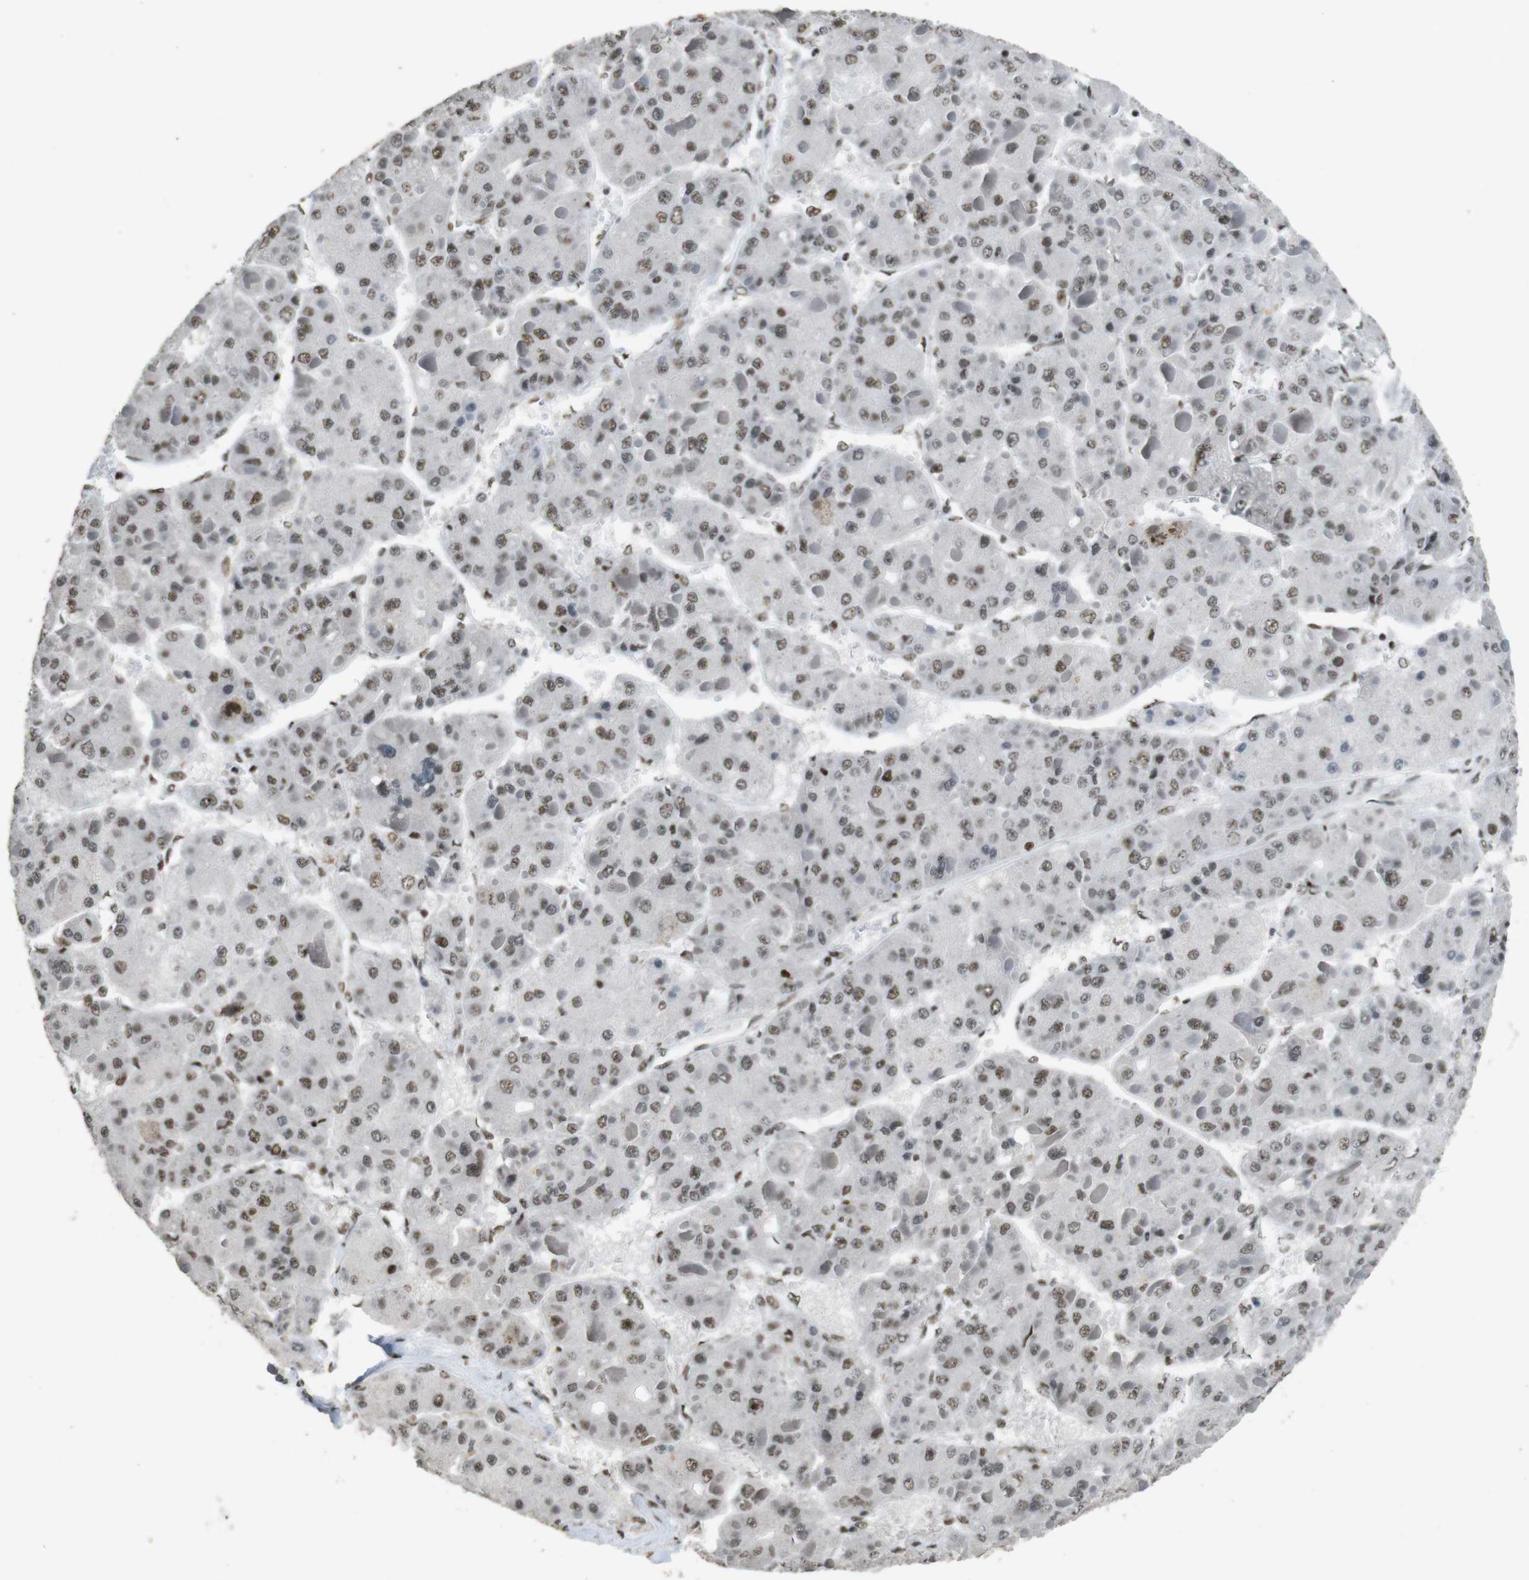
{"staining": {"intensity": "moderate", "quantity": "25%-75%", "location": "nuclear"}, "tissue": "liver cancer", "cell_type": "Tumor cells", "image_type": "cancer", "snomed": [{"axis": "morphology", "description": "Carcinoma, Hepatocellular, NOS"}, {"axis": "topography", "description": "Liver"}], "caption": "Liver hepatocellular carcinoma was stained to show a protein in brown. There is medium levels of moderate nuclear expression in approximately 25%-75% of tumor cells.", "gene": "CSNK2B", "patient": {"sex": "female", "age": 73}}